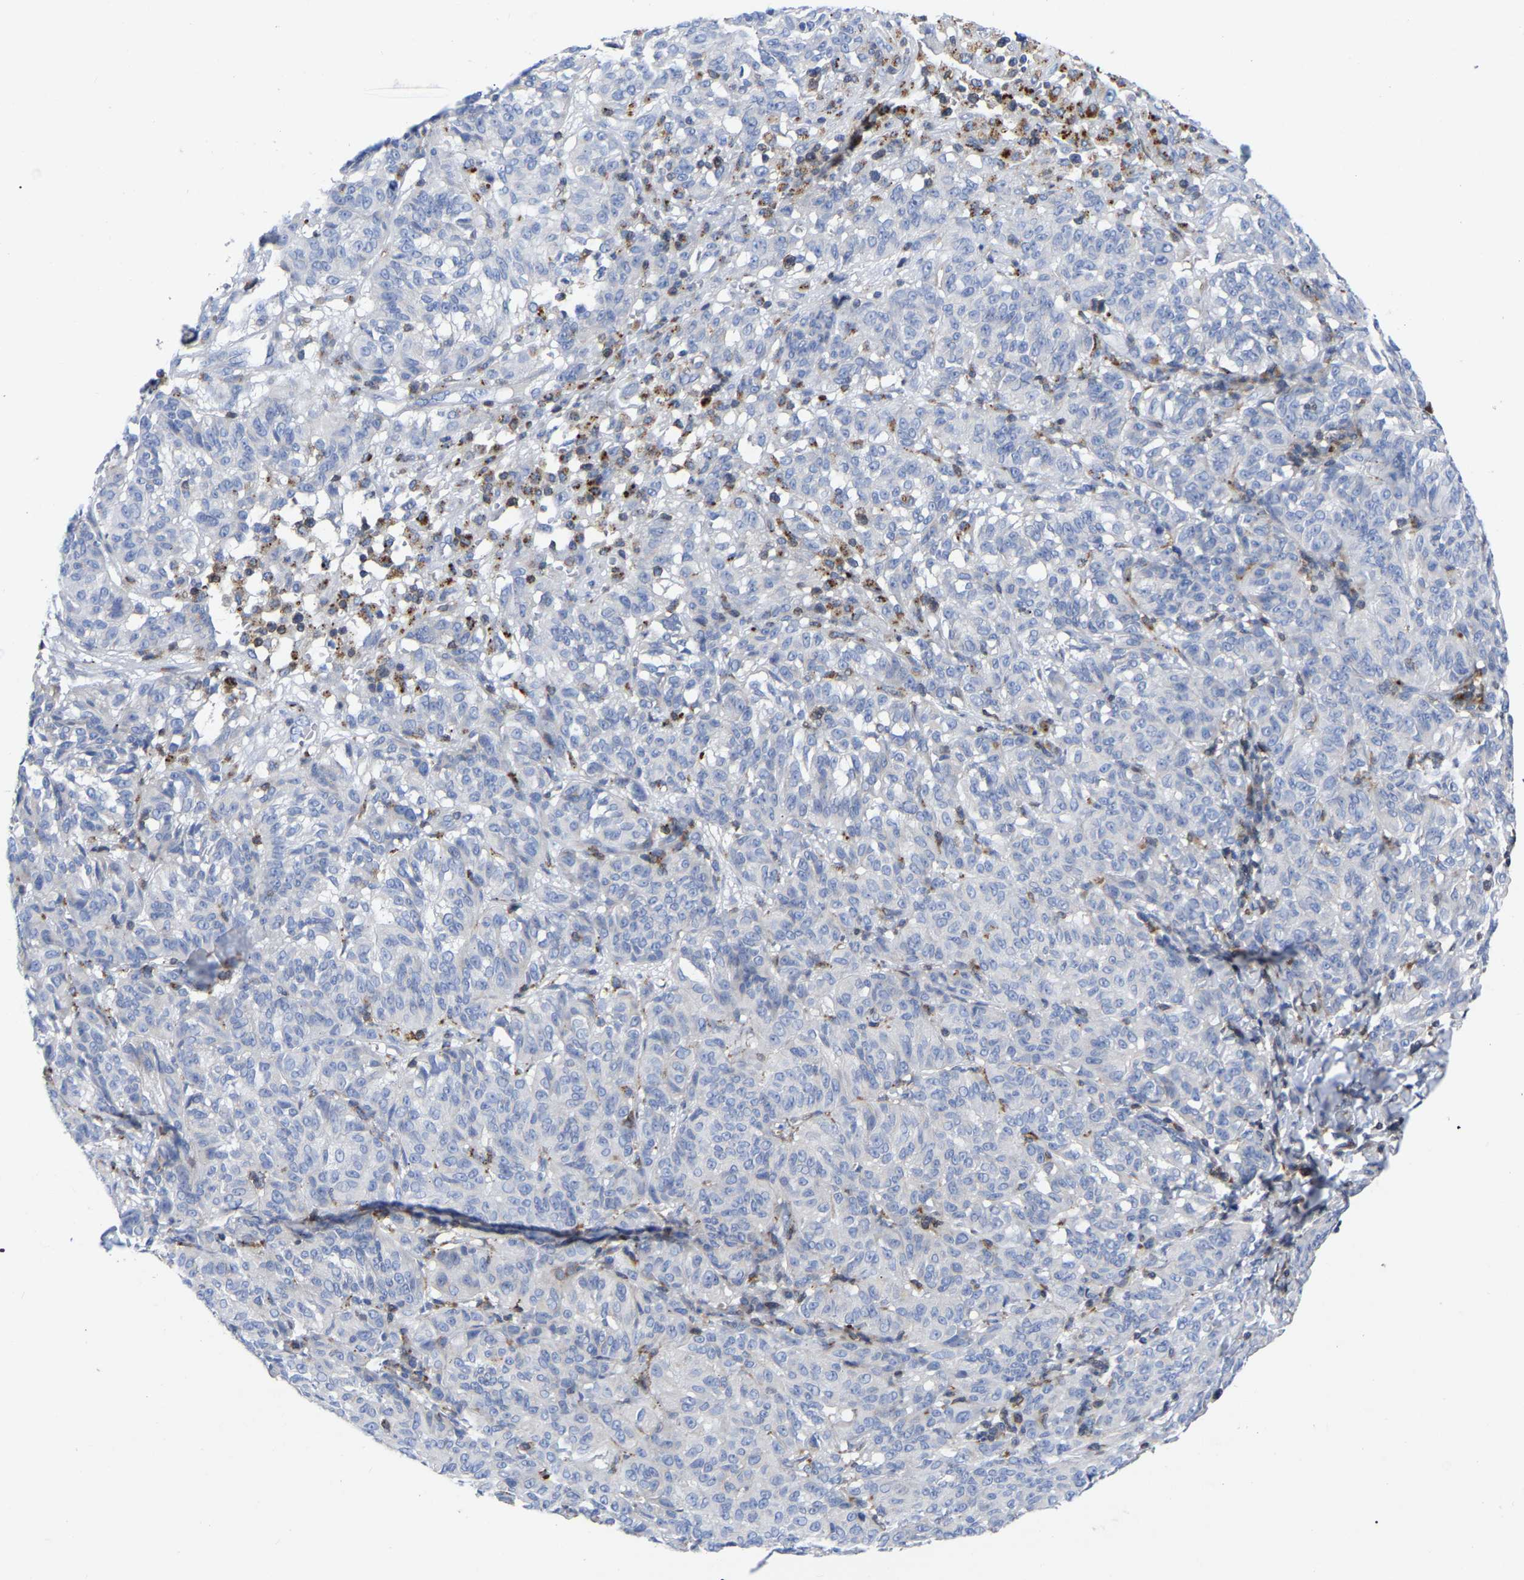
{"staining": {"intensity": "negative", "quantity": "none", "location": "none"}, "tissue": "melanoma", "cell_type": "Tumor cells", "image_type": "cancer", "snomed": [{"axis": "morphology", "description": "Malignant melanoma, NOS"}, {"axis": "topography", "description": "Skin"}], "caption": "Tumor cells are negative for brown protein staining in malignant melanoma. The staining is performed using DAB brown chromogen with nuclei counter-stained in using hematoxylin.", "gene": "PTPN7", "patient": {"sex": "female", "age": 72}}